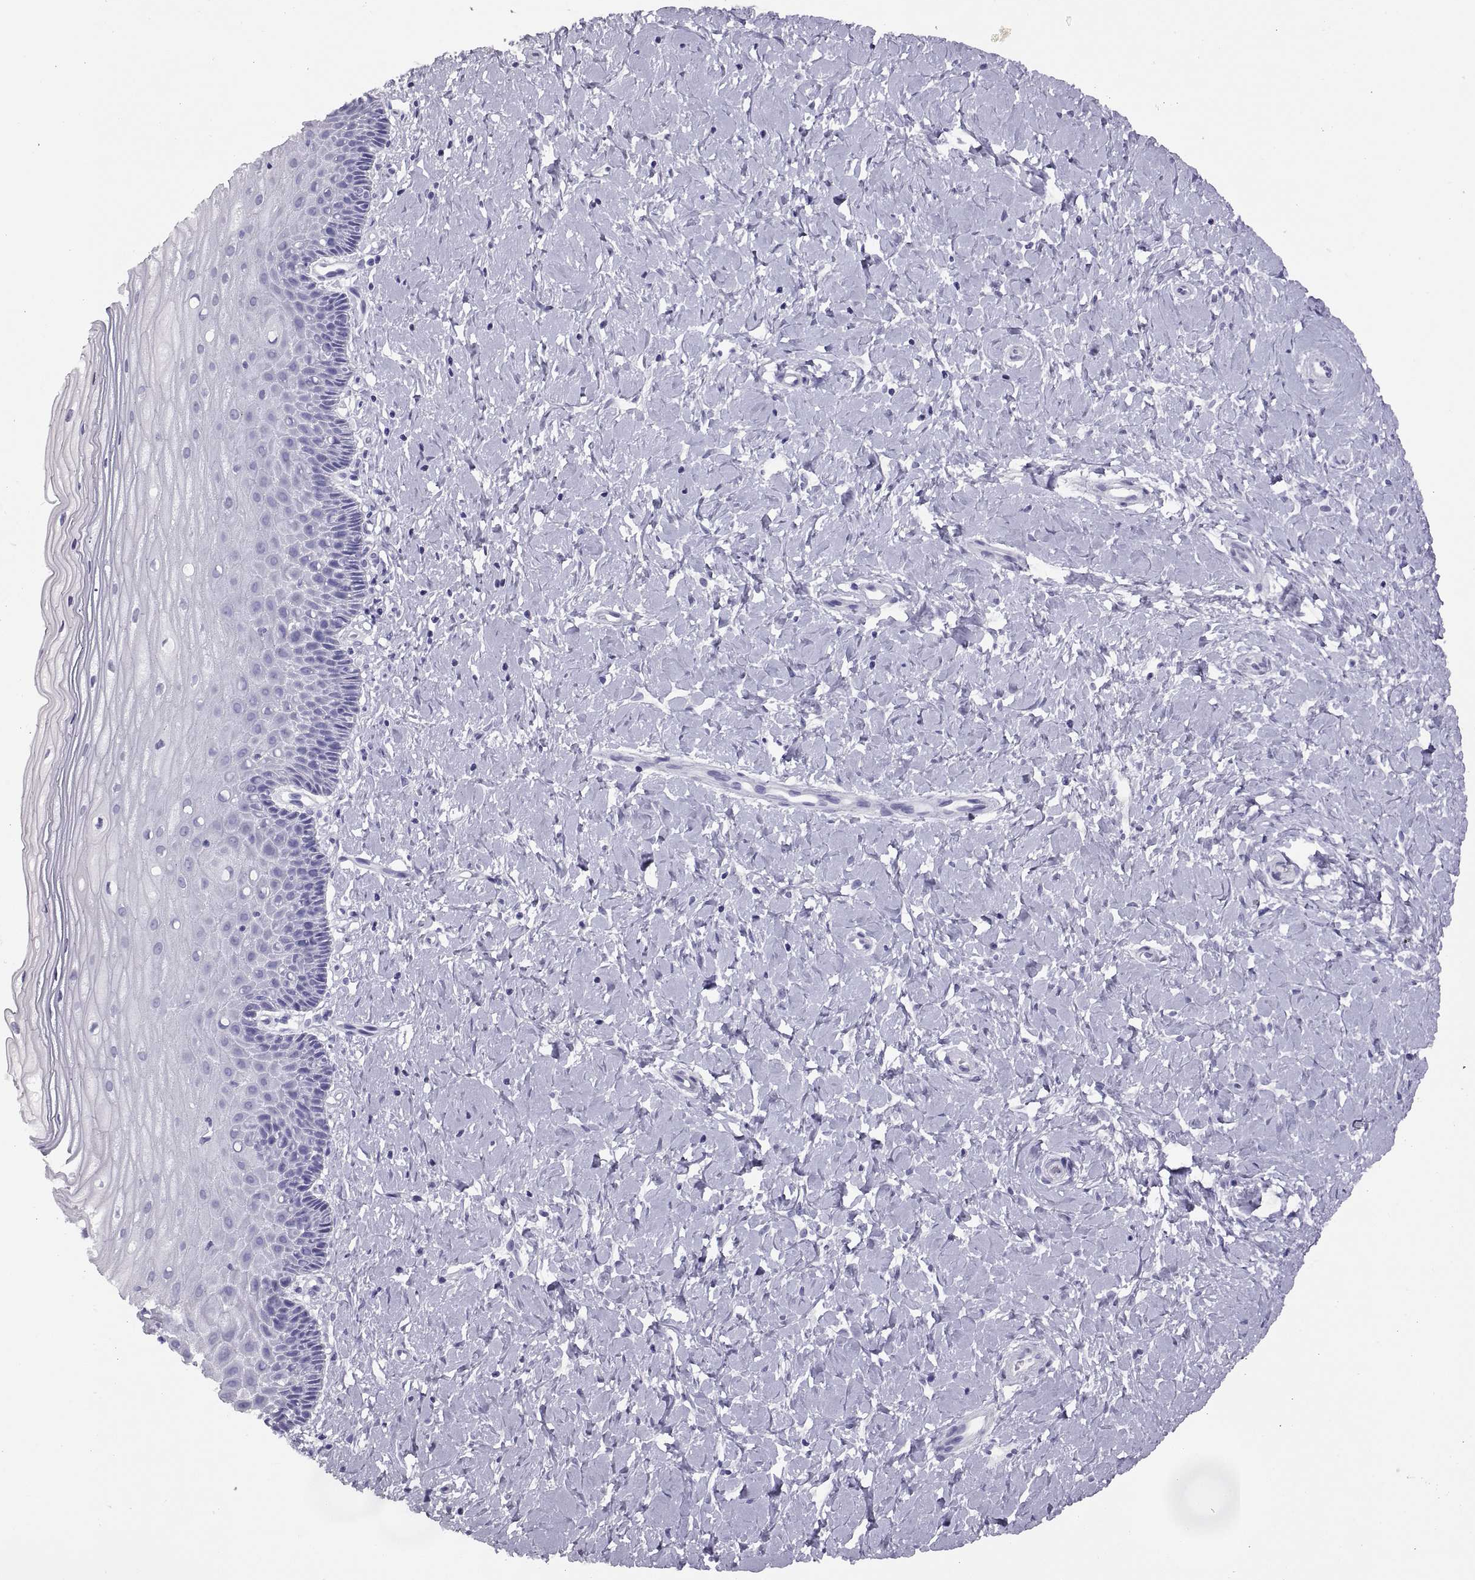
{"staining": {"intensity": "negative", "quantity": "none", "location": "none"}, "tissue": "cervix", "cell_type": "Glandular cells", "image_type": "normal", "snomed": [{"axis": "morphology", "description": "Normal tissue, NOS"}, {"axis": "topography", "description": "Cervix"}], "caption": "DAB immunohistochemical staining of unremarkable human cervix exhibits no significant positivity in glandular cells.", "gene": "RGS20", "patient": {"sex": "female", "age": 37}}